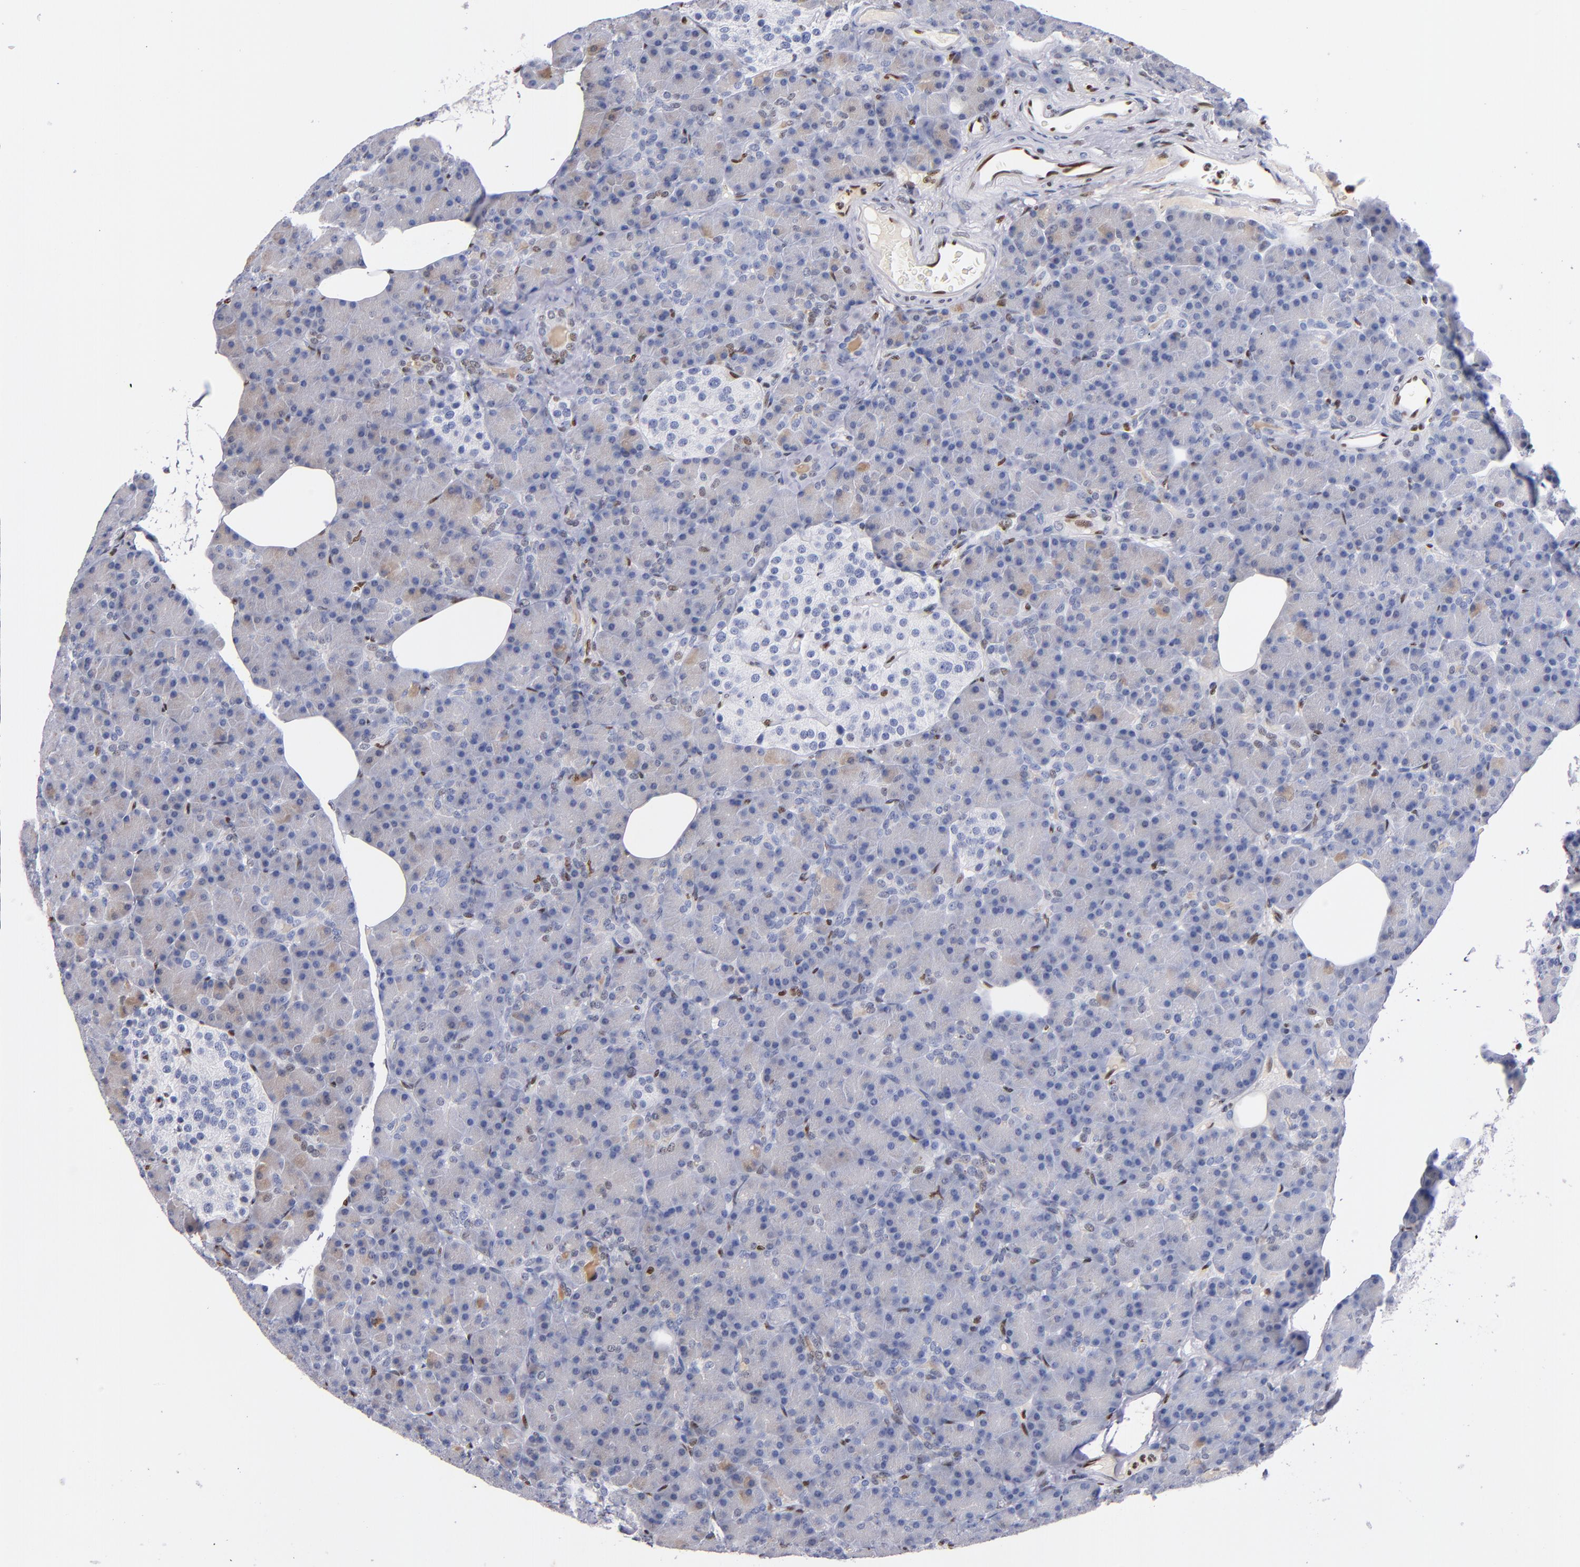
{"staining": {"intensity": "negative", "quantity": "none", "location": "none"}, "tissue": "pancreas", "cell_type": "Exocrine glandular cells", "image_type": "normal", "snomed": [{"axis": "morphology", "description": "Normal tissue, NOS"}, {"axis": "topography", "description": "Pancreas"}], "caption": "A high-resolution histopathology image shows IHC staining of normal pancreas, which displays no significant expression in exocrine glandular cells.", "gene": "IFI16", "patient": {"sex": "female", "age": 43}}